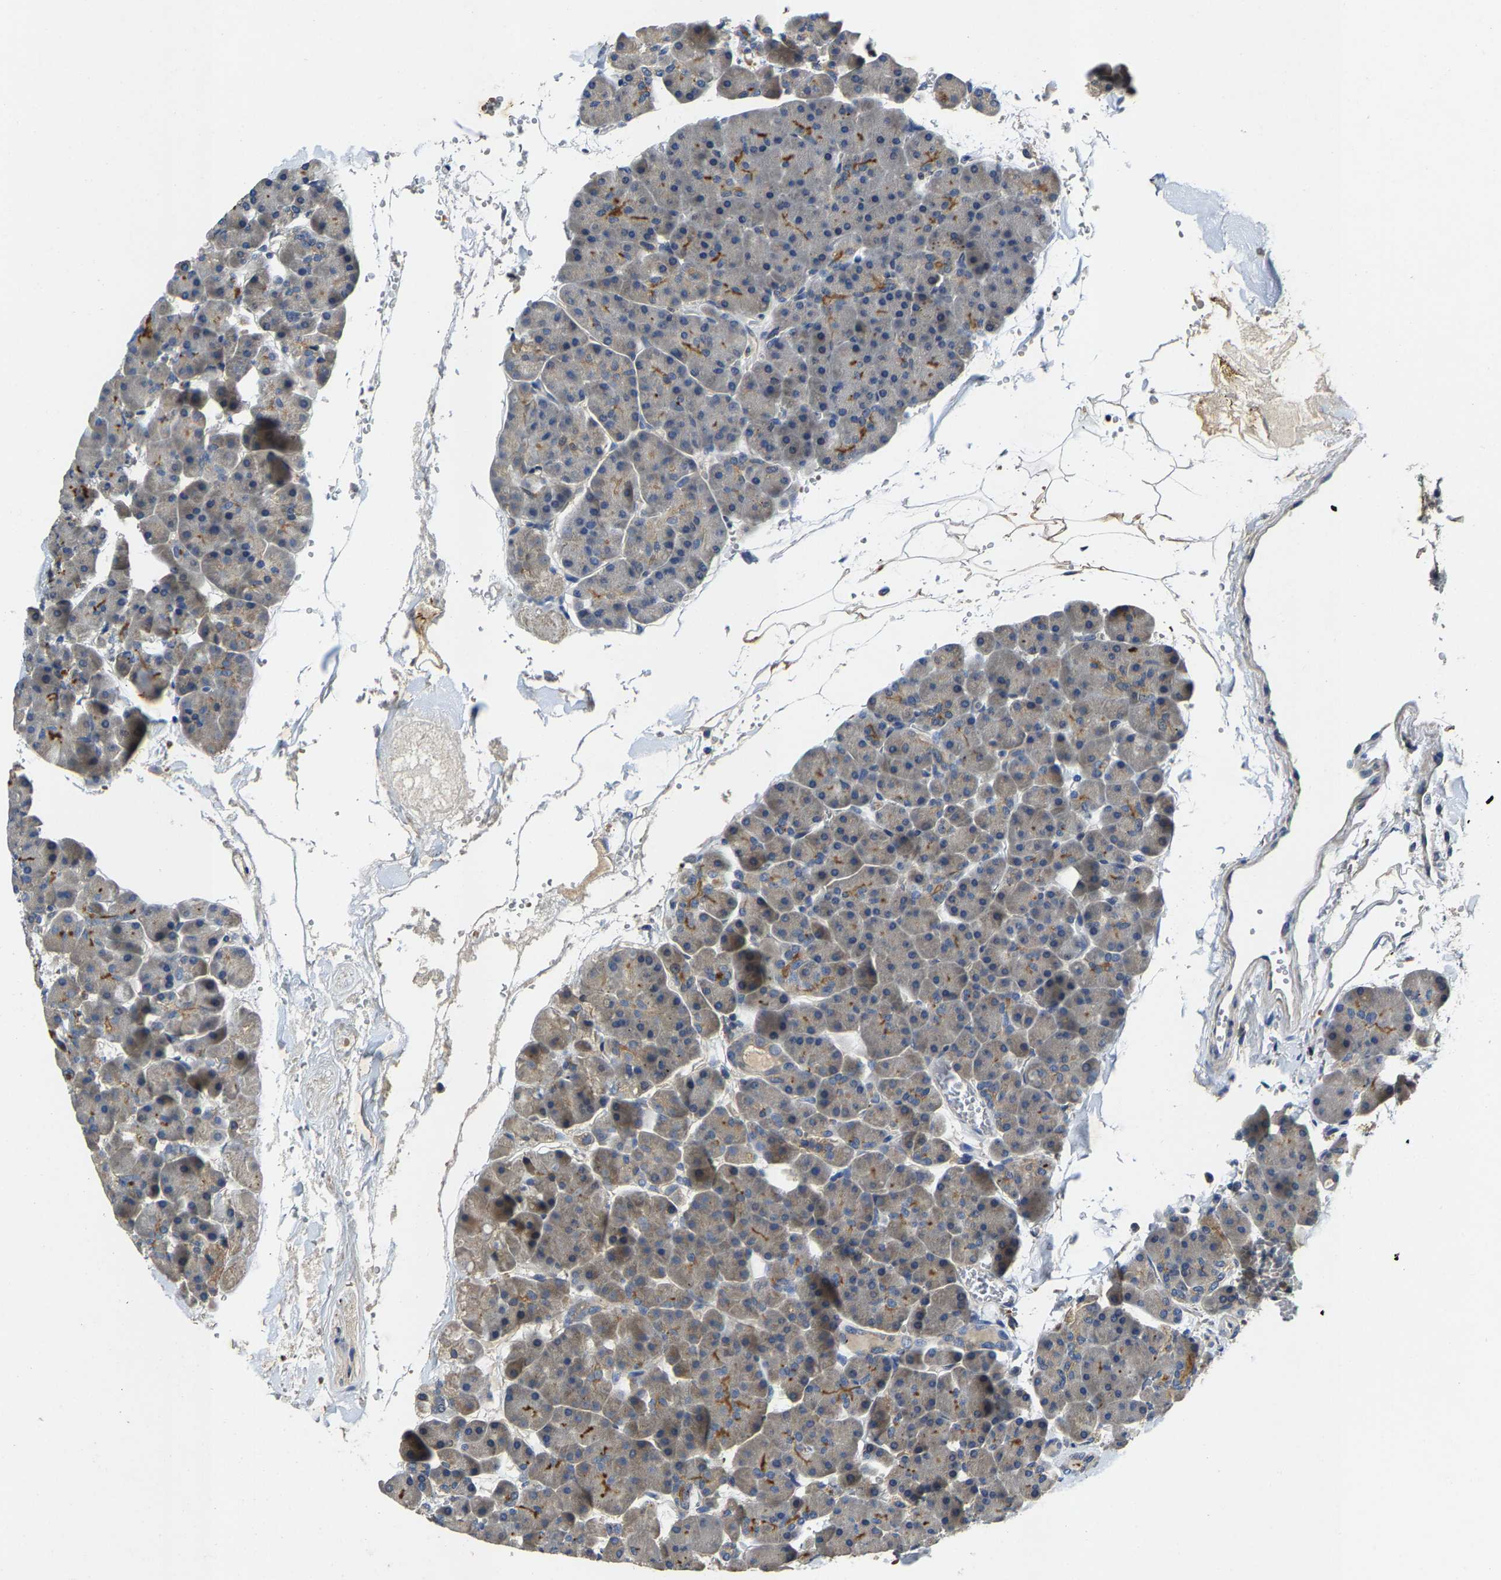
{"staining": {"intensity": "moderate", "quantity": "<25%", "location": "cytoplasmic/membranous"}, "tissue": "pancreas", "cell_type": "Exocrine glandular cells", "image_type": "normal", "snomed": [{"axis": "morphology", "description": "Normal tissue, NOS"}, {"axis": "topography", "description": "Pancreas"}], "caption": "A high-resolution micrograph shows IHC staining of unremarkable pancreas, which shows moderate cytoplasmic/membranous positivity in about <25% of exocrine glandular cells.", "gene": "AGBL3", "patient": {"sex": "male", "age": 35}}